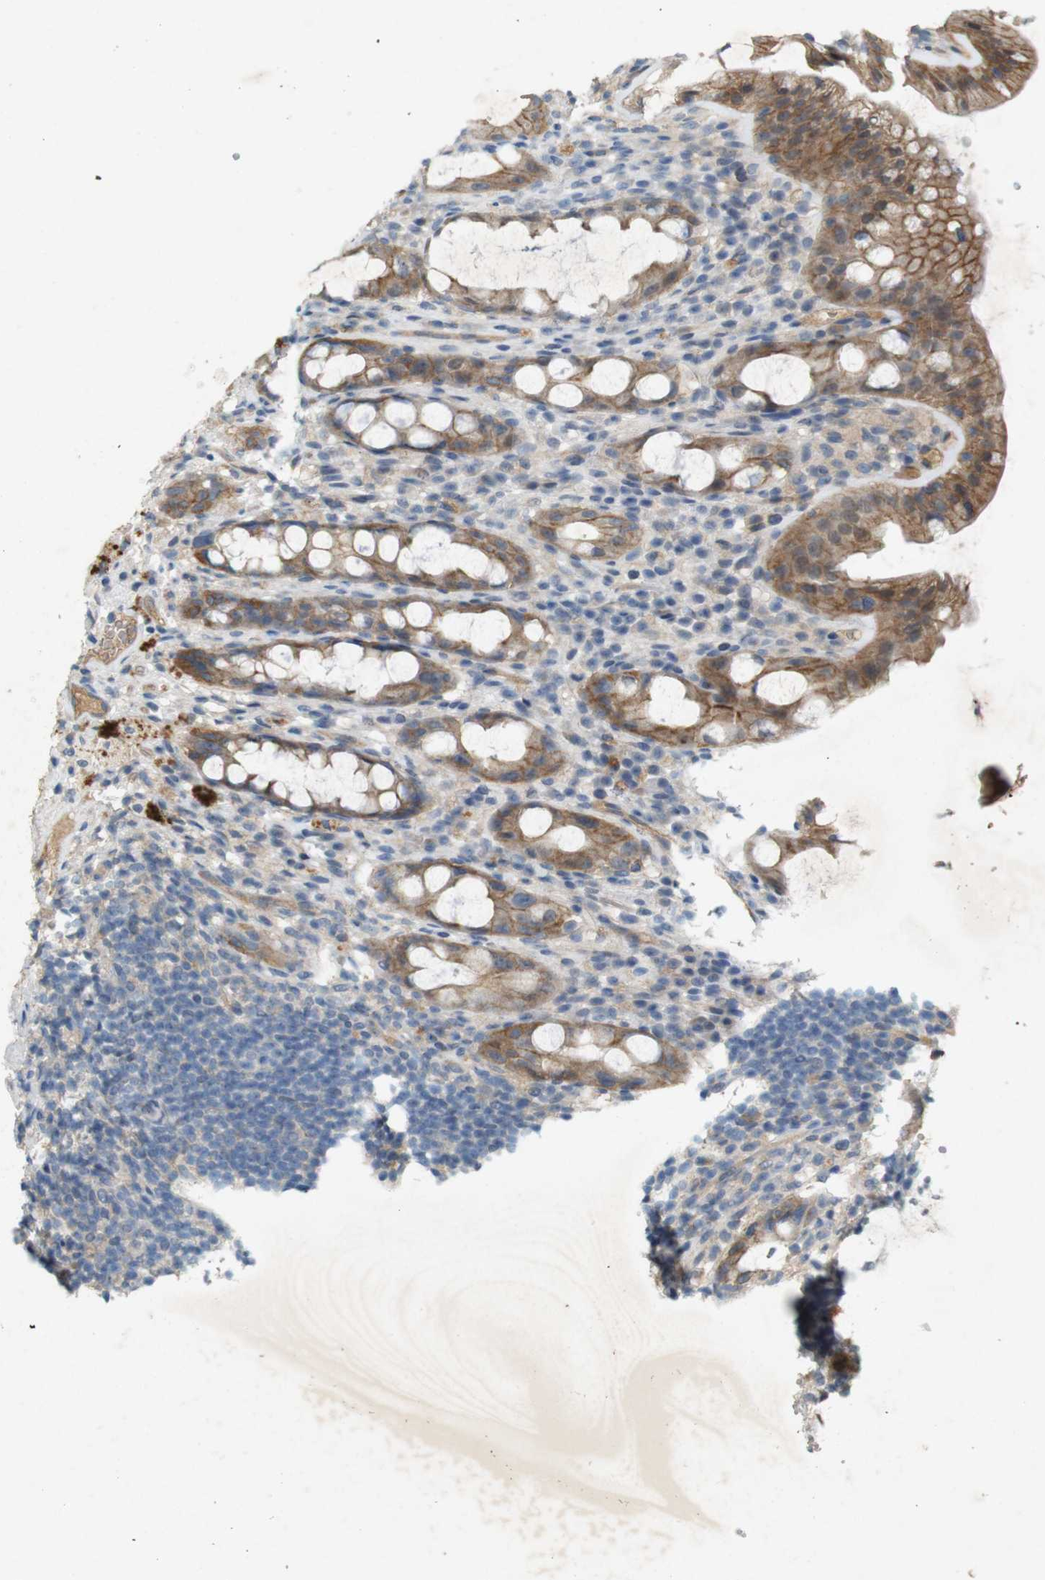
{"staining": {"intensity": "moderate", "quantity": ">75%", "location": "cytoplasmic/membranous"}, "tissue": "rectum", "cell_type": "Glandular cells", "image_type": "normal", "snomed": [{"axis": "morphology", "description": "Normal tissue, NOS"}, {"axis": "topography", "description": "Rectum"}], "caption": "Immunohistochemistry micrograph of benign rectum: human rectum stained using immunohistochemistry (IHC) displays medium levels of moderate protein expression localized specifically in the cytoplasmic/membranous of glandular cells, appearing as a cytoplasmic/membranous brown color.", "gene": "PVR", "patient": {"sex": "male", "age": 44}}